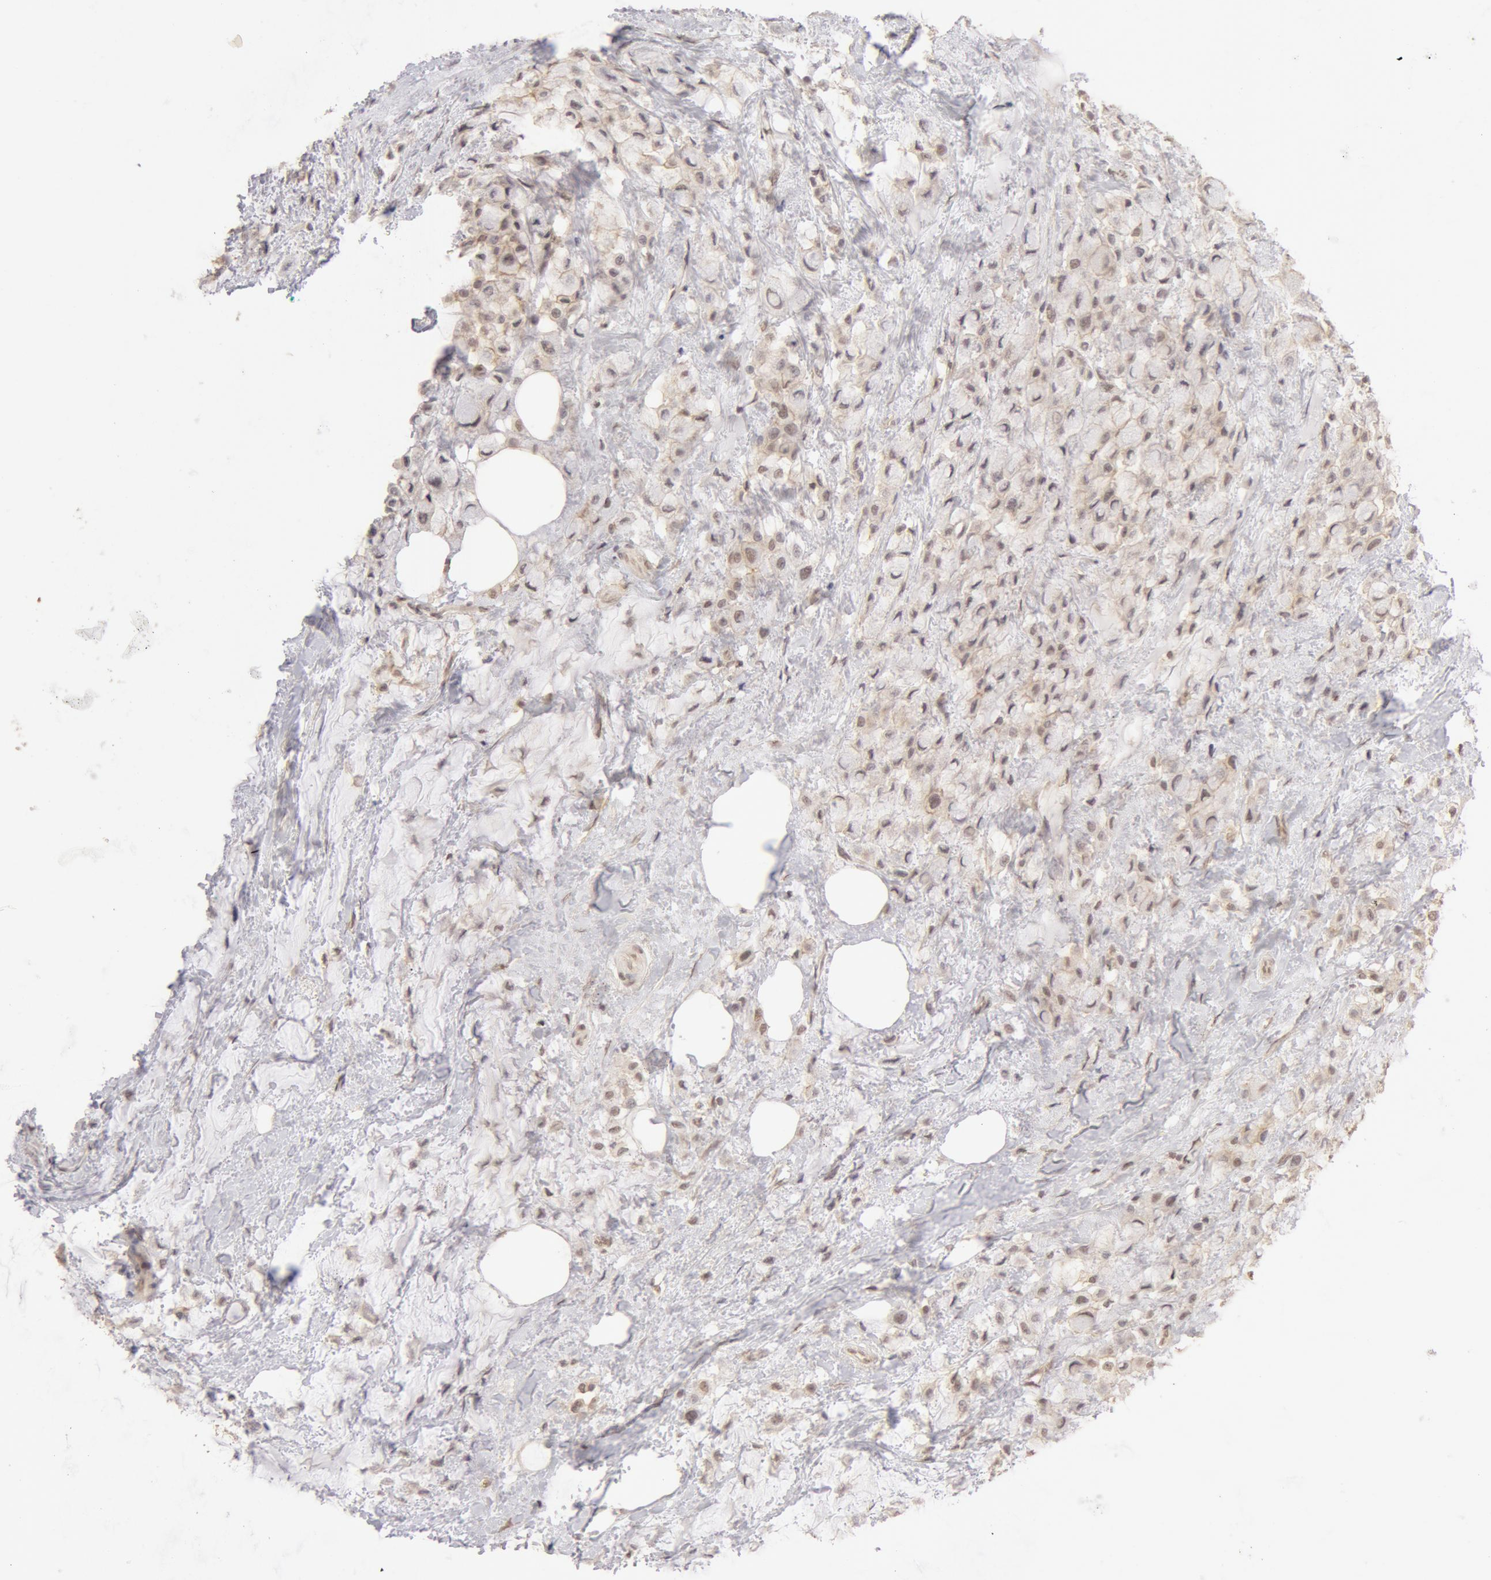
{"staining": {"intensity": "weak", "quantity": ">75%", "location": "cytoplasmic/membranous,nuclear"}, "tissue": "breast cancer", "cell_type": "Tumor cells", "image_type": "cancer", "snomed": [{"axis": "morphology", "description": "Lobular carcinoma"}, {"axis": "topography", "description": "Breast"}], "caption": "Protein expression by immunohistochemistry (IHC) shows weak cytoplasmic/membranous and nuclear expression in approximately >75% of tumor cells in breast lobular carcinoma.", "gene": "ADAM10", "patient": {"sex": "female", "age": 85}}